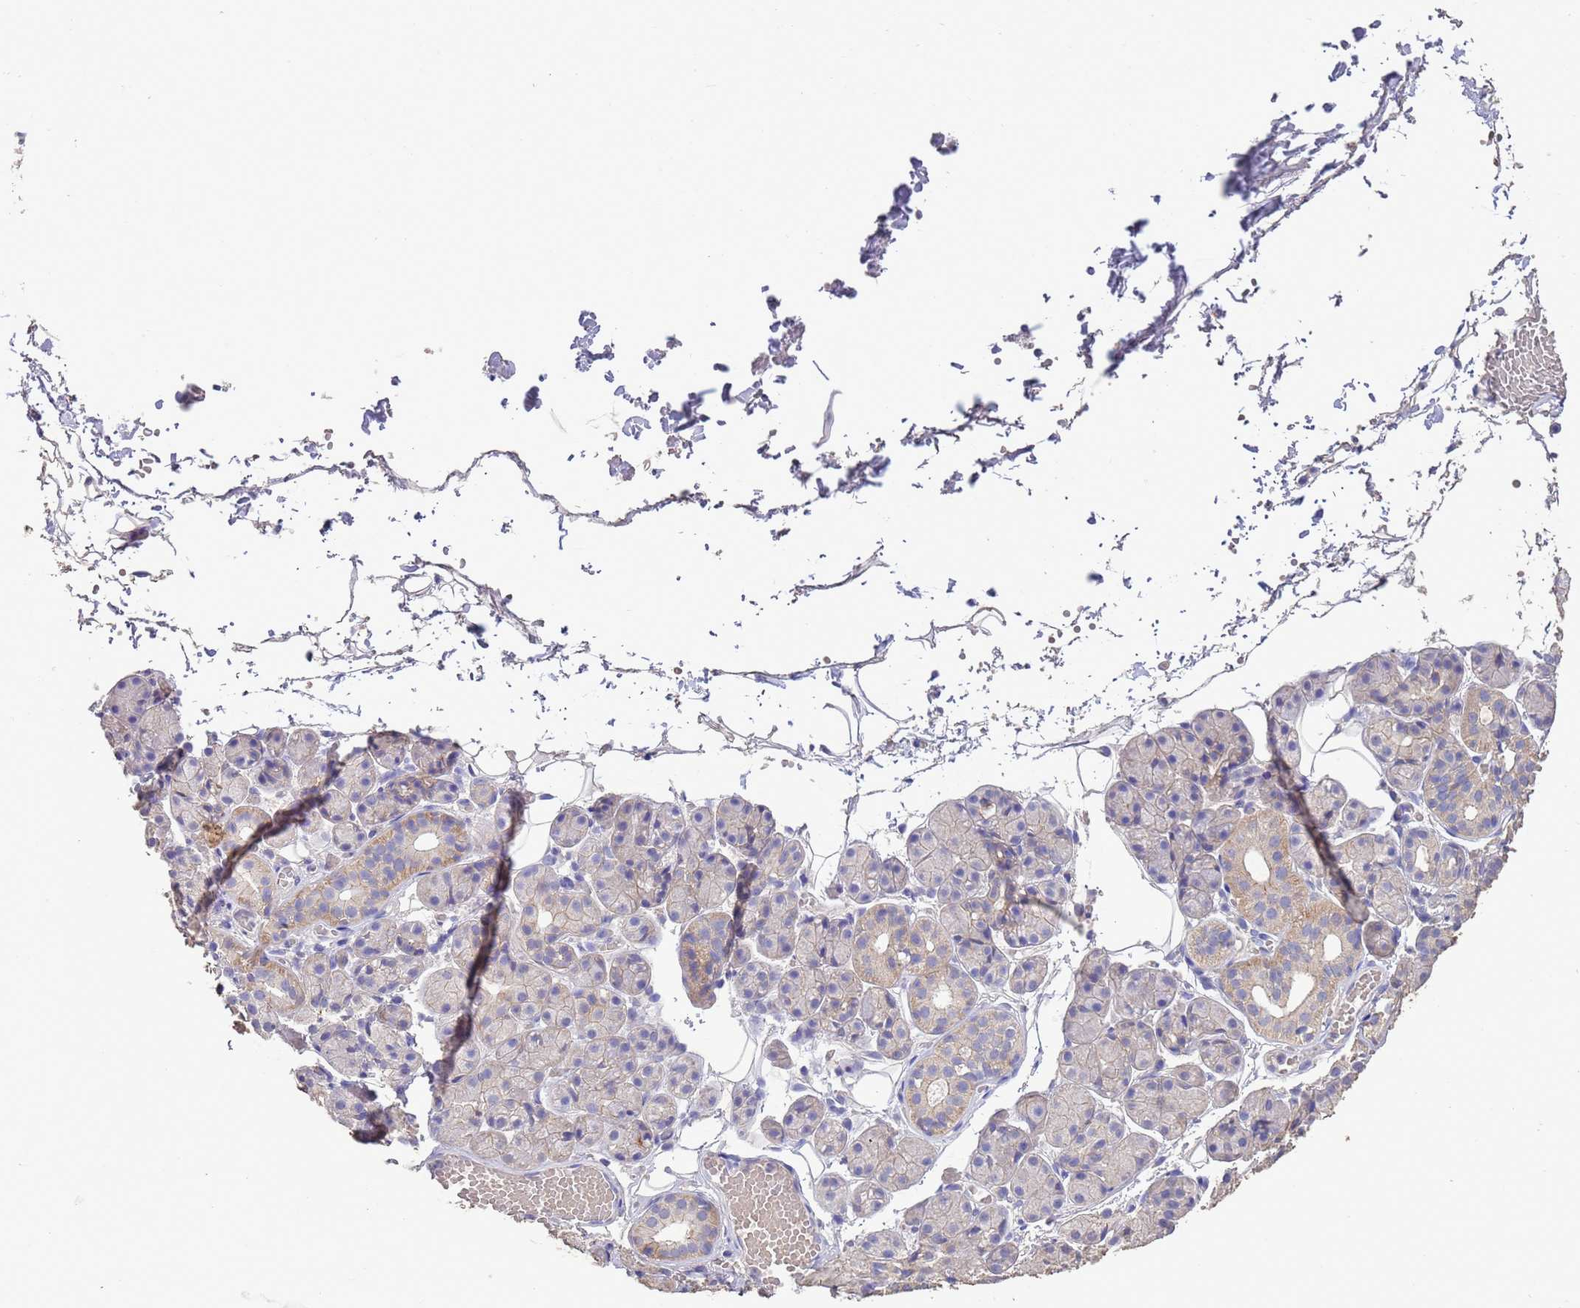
{"staining": {"intensity": "moderate", "quantity": "<25%", "location": "cytoplasmic/membranous"}, "tissue": "salivary gland", "cell_type": "Glandular cells", "image_type": "normal", "snomed": [{"axis": "morphology", "description": "Normal tissue, NOS"}, {"axis": "topography", "description": "Salivary gland"}], "caption": "This photomicrograph displays IHC staining of benign human salivary gland, with low moderate cytoplasmic/membranous positivity in about <25% of glandular cells.", "gene": "SLC9B2", "patient": {"sex": "male", "age": 63}}